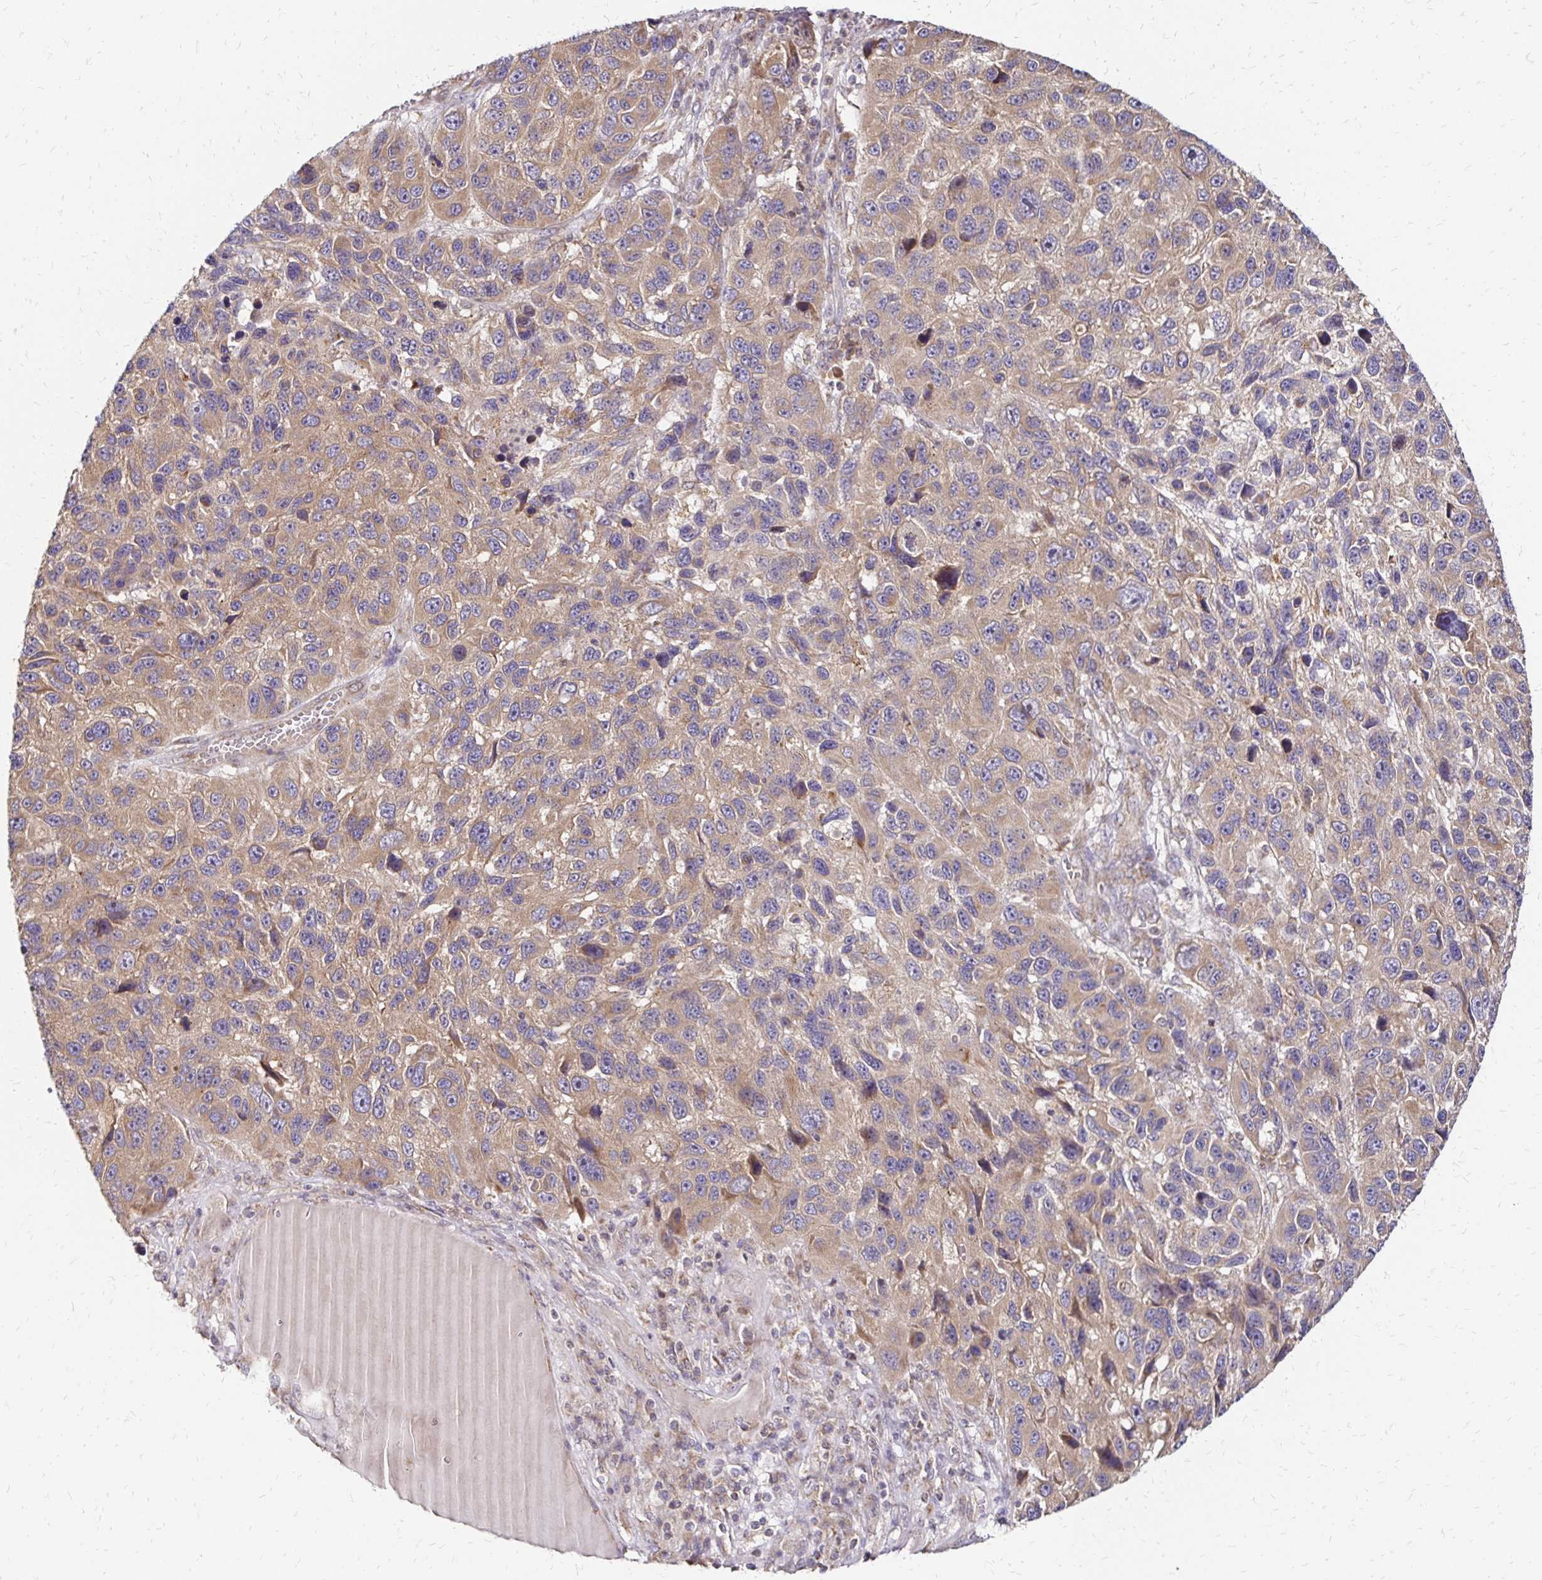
{"staining": {"intensity": "moderate", "quantity": ">75%", "location": "cytoplasmic/membranous"}, "tissue": "melanoma", "cell_type": "Tumor cells", "image_type": "cancer", "snomed": [{"axis": "morphology", "description": "Malignant melanoma, NOS"}, {"axis": "topography", "description": "Skin"}], "caption": "The histopathology image reveals a brown stain indicating the presence of a protein in the cytoplasmic/membranous of tumor cells in melanoma. Nuclei are stained in blue.", "gene": "ZW10", "patient": {"sex": "male", "age": 53}}